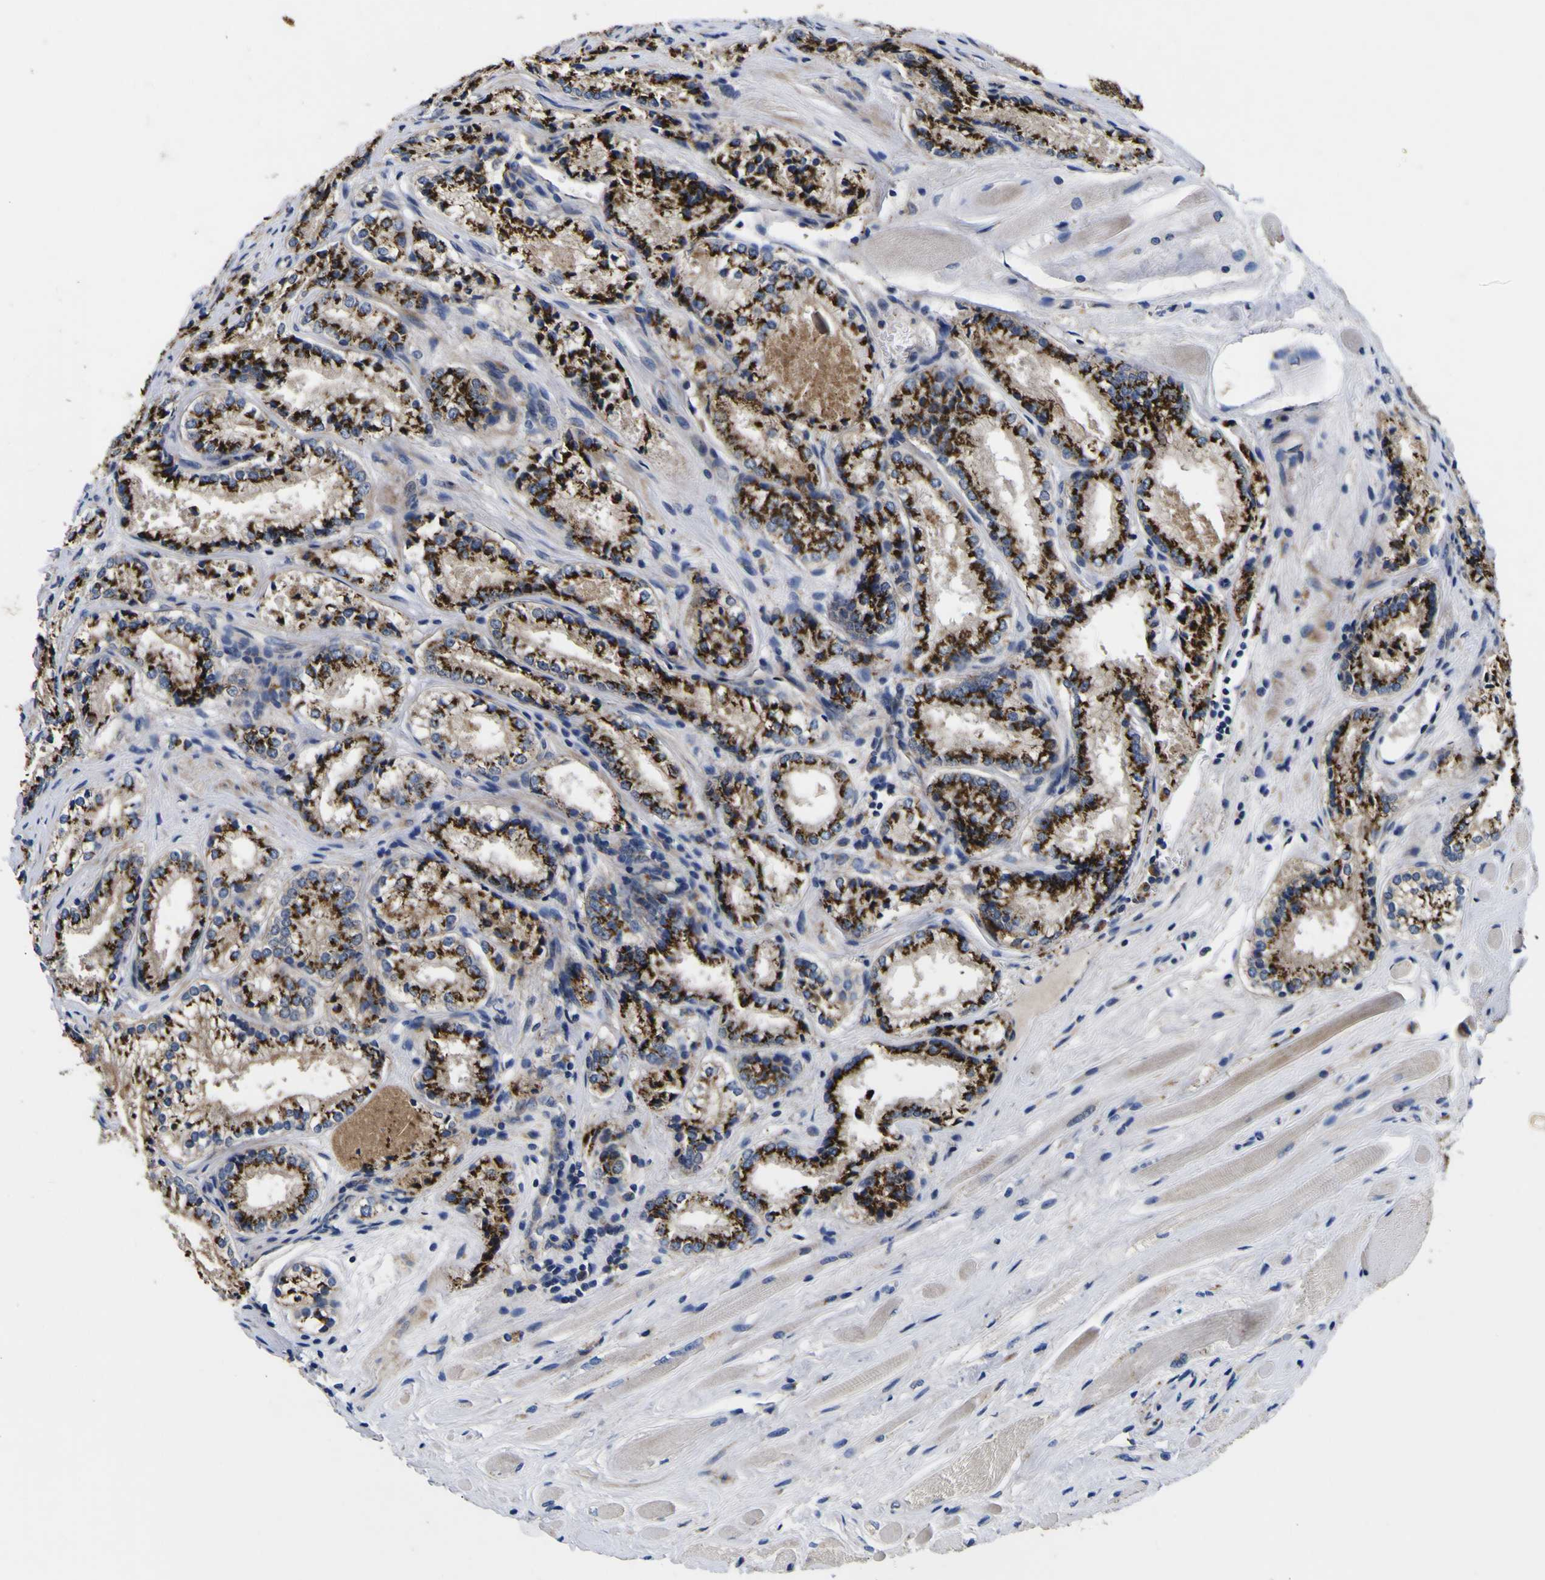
{"staining": {"intensity": "strong", "quantity": ">75%", "location": "cytoplasmic/membranous"}, "tissue": "prostate cancer", "cell_type": "Tumor cells", "image_type": "cancer", "snomed": [{"axis": "morphology", "description": "Adenocarcinoma, Low grade"}, {"axis": "topography", "description": "Prostate"}], "caption": "Immunohistochemistry (DAB (3,3'-diaminobenzidine)) staining of human prostate cancer reveals strong cytoplasmic/membranous protein expression in about >75% of tumor cells.", "gene": "COA1", "patient": {"sex": "male", "age": 60}}